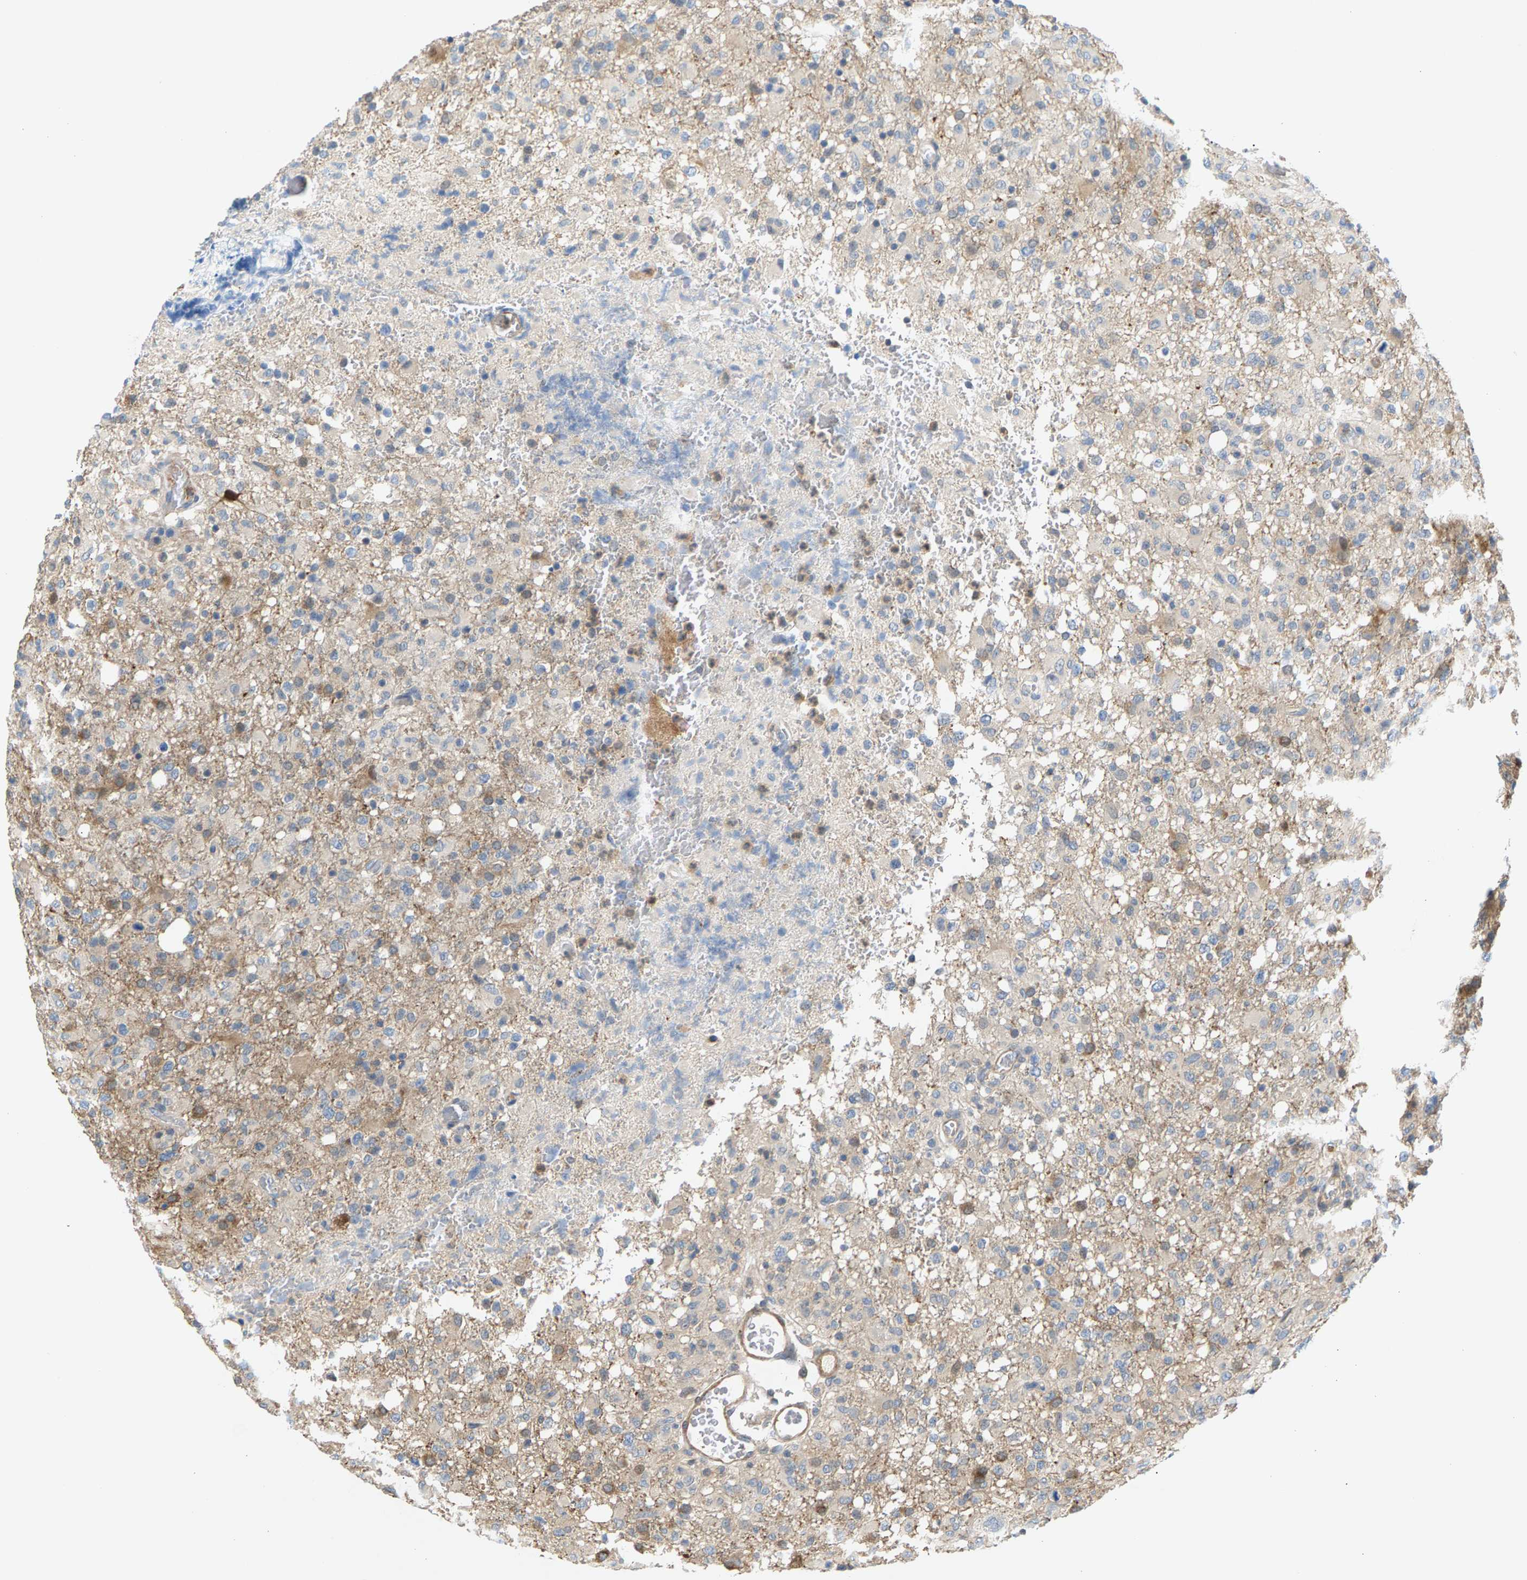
{"staining": {"intensity": "moderate", "quantity": "<25%", "location": "cytoplasmic/membranous"}, "tissue": "glioma", "cell_type": "Tumor cells", "image_type": "cancer", "snomed": [{"axis": "morphology", "description": "Glioma, malignant, High grade"}, {"axis": "topography", "description": "Brain"}], "caption": "Protein expression analysis of human glioma reveals moderate cytoplasmic/membranous positivity in approximately <25% of tumor cells.", "gene": "KRTAP27-1", "patient": {"sex": "female", "age": 57}}